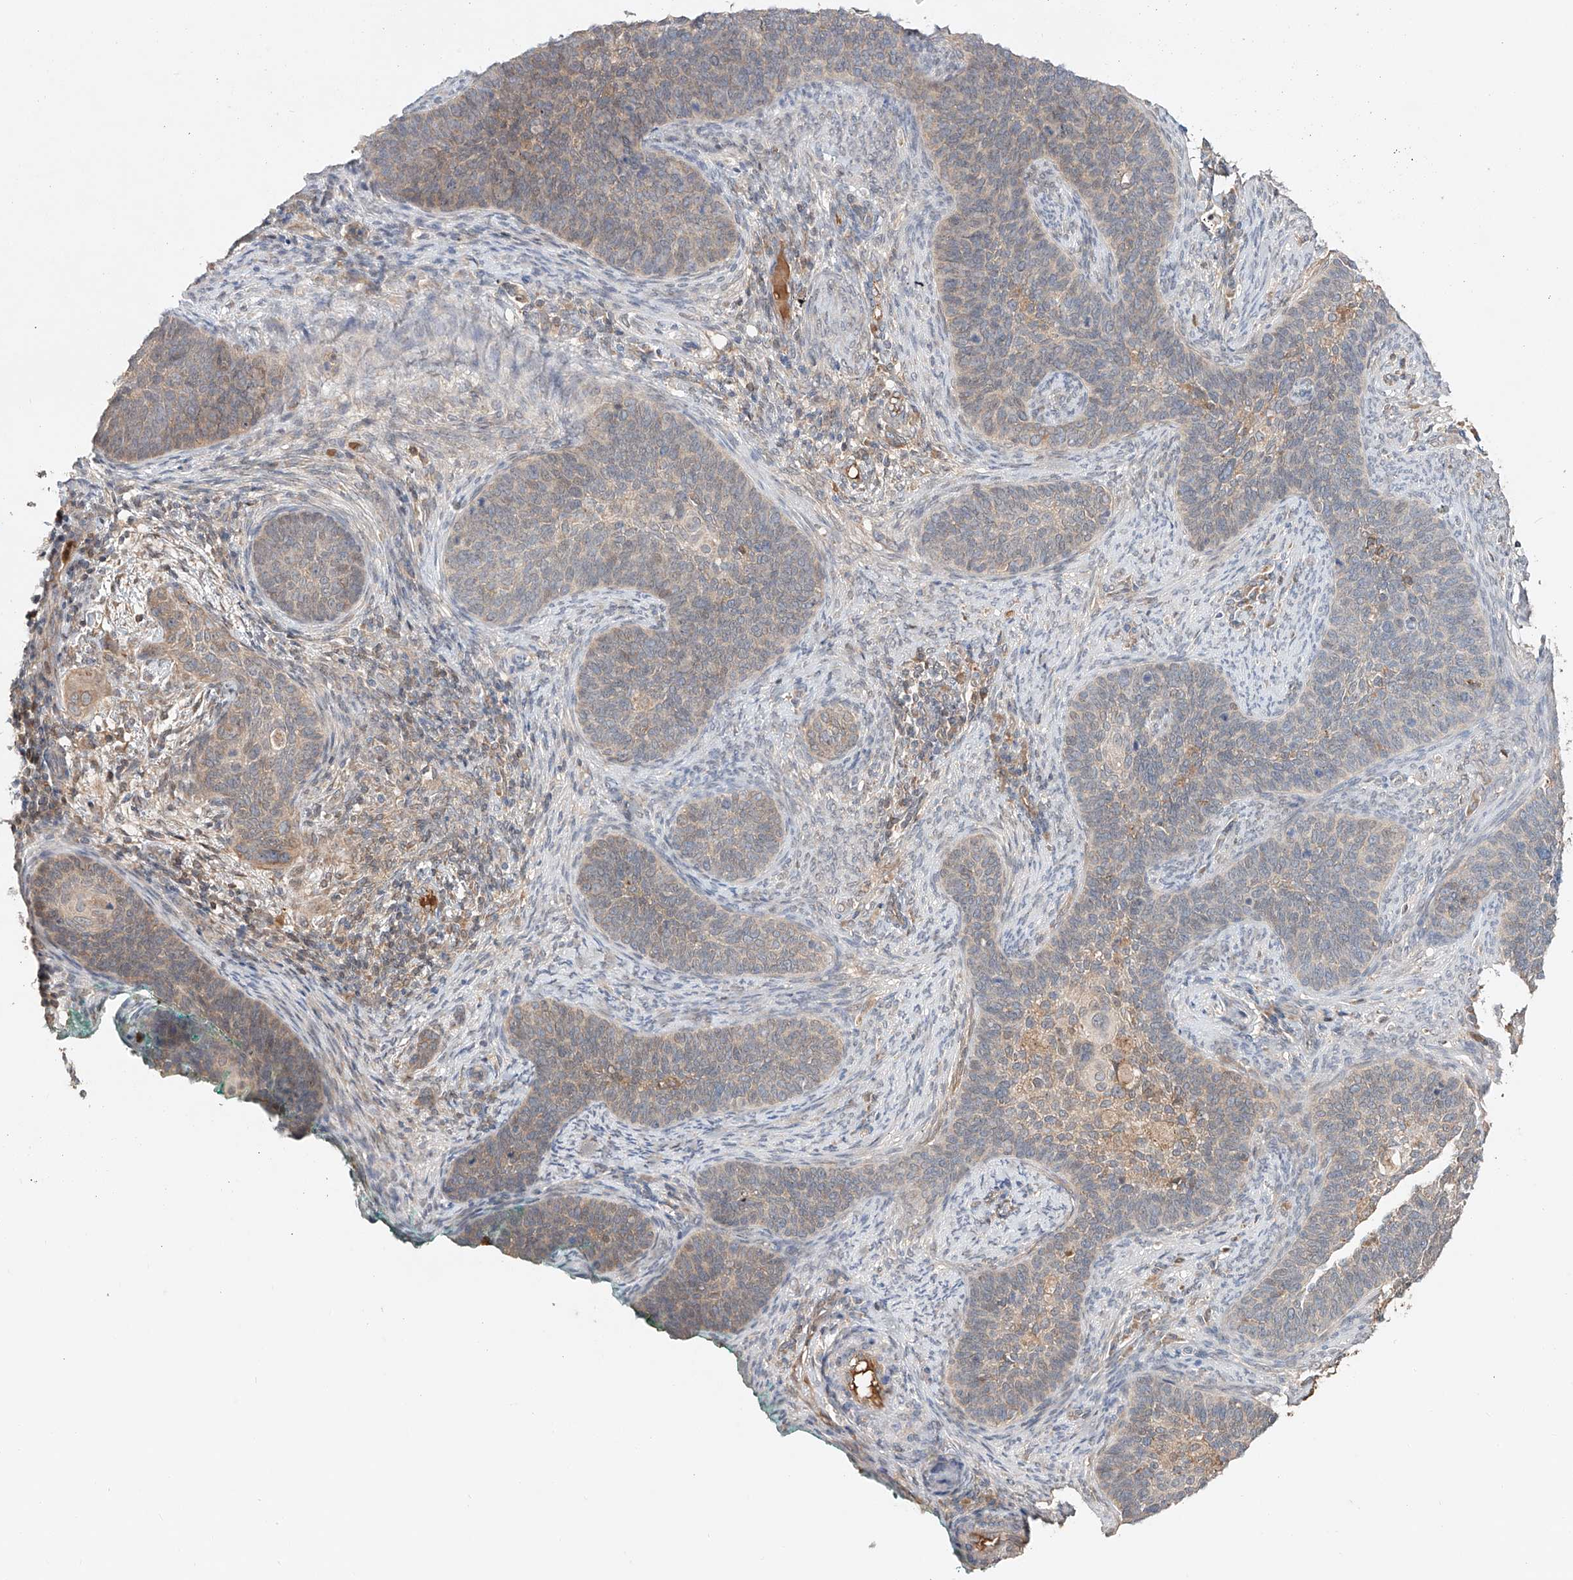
{"staining": {"intensity": "weak", "quantity": "<25%", "location": "cytoplasmic/membranous"}, "tissue": "cervical cancer", "cell_type": "Tumor cells", "image_type": "cancer", "snomed": [{"axis": "morphology", "description": "Squamous cell carcinoma, NOS"}, {"axis": "topography", "description": "Cervix"}], "caption": "Photomicrograph shows no significant protein positivity in tumor cells of cervical cancer (squamous cell carcinoma).", "gene": "ERO1A", "patient": {"sex": "female", "age": 33}}